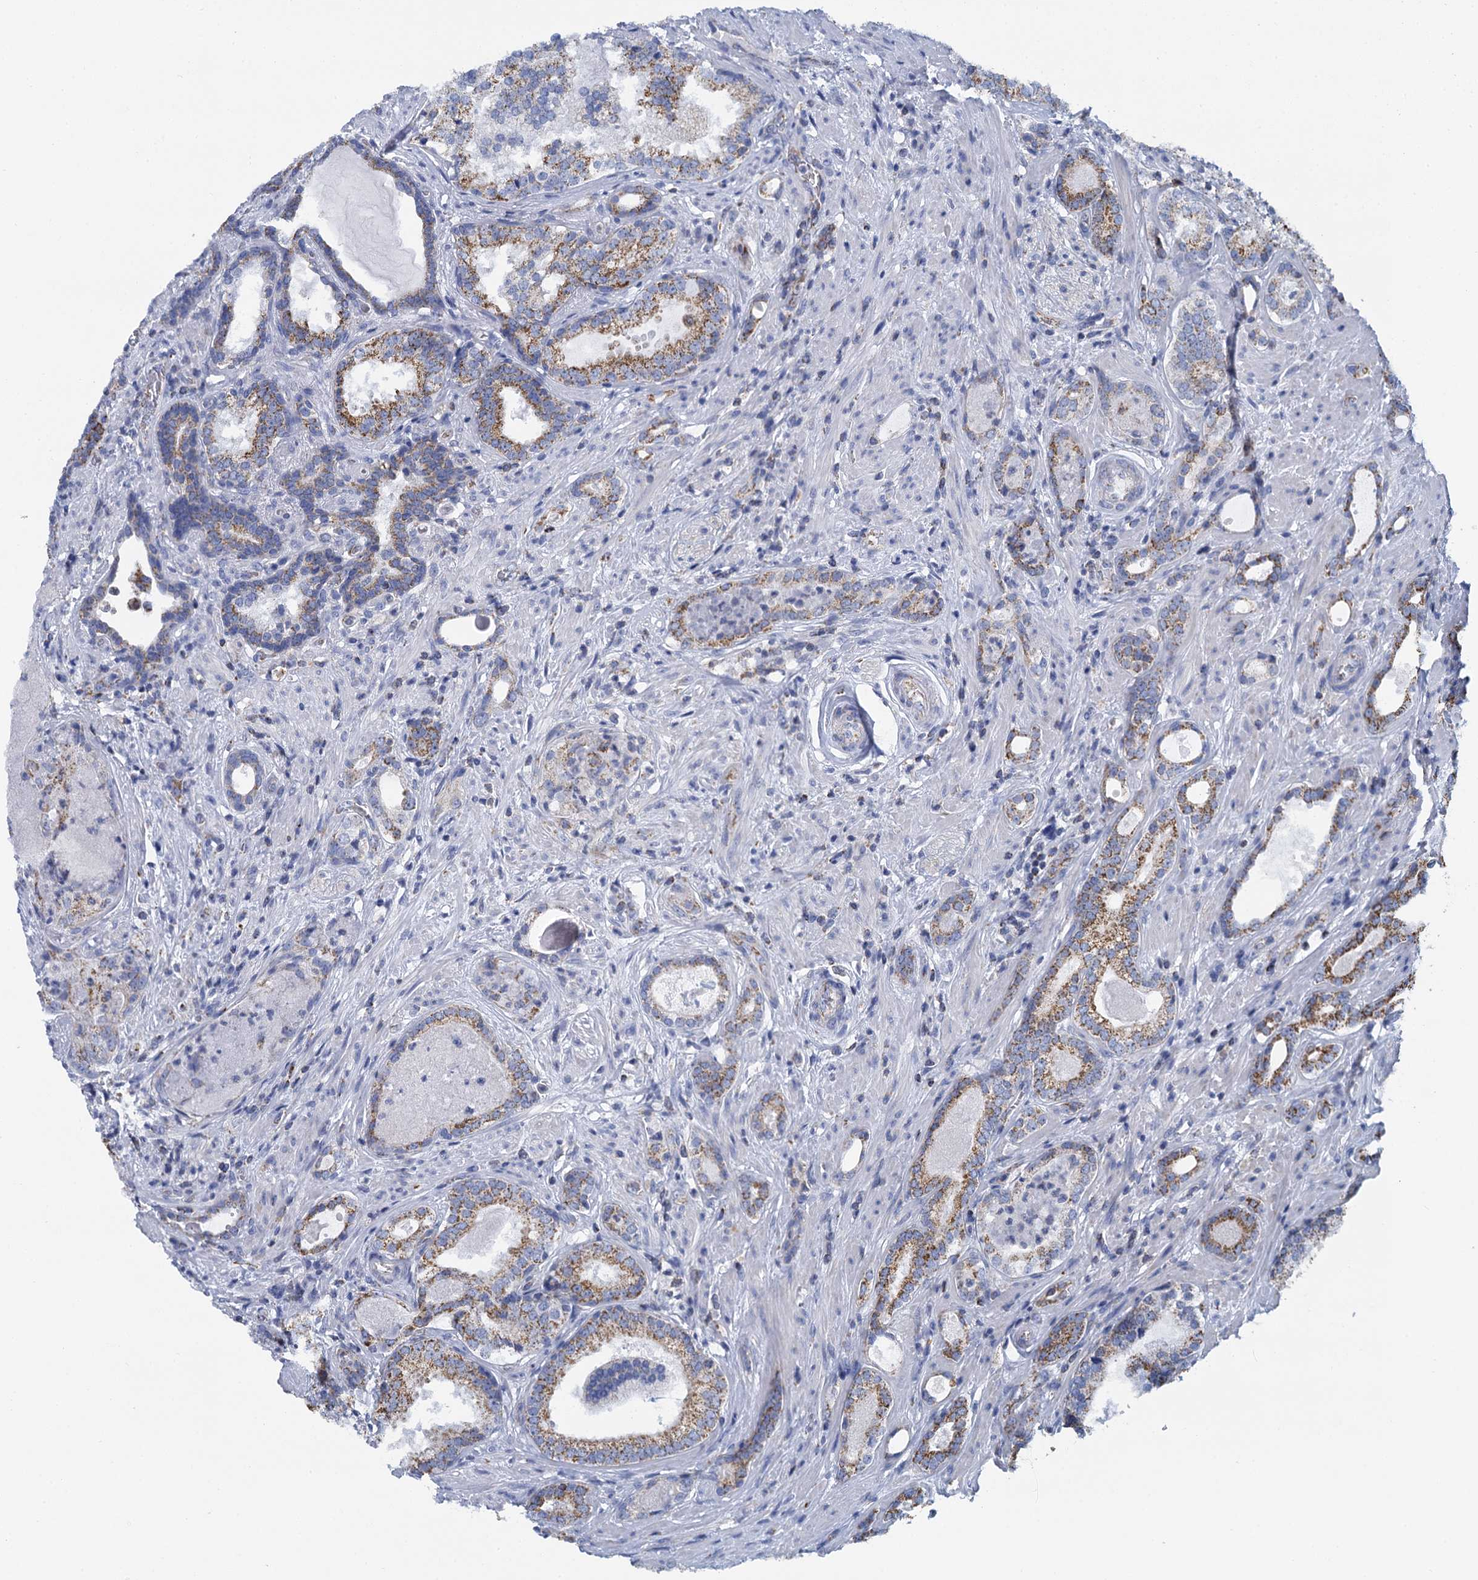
{"staining": {"intensity": "moderate", "quantity": "25%-75%", "location": "cytoplasmic/membranous"}, "tissue": "prostate cancer", "cell_type": "Tumor cells", "image_type": "cancer", "snomed": [{"axis": "morphology", "description": "Adenocarcinoma, High grade"}, {"axis": "topography", "description": "Prostate"}], "caption": "Immunohistochemical staining of prostate cancer (high-grade adenocarcinoma) displays medium levels of moderate cytoplasmic/membranous protein positivity in about 25%-75% of tumor cells.", "gene": "CCP110", "patient": {"sex": "male", "age": 58}}